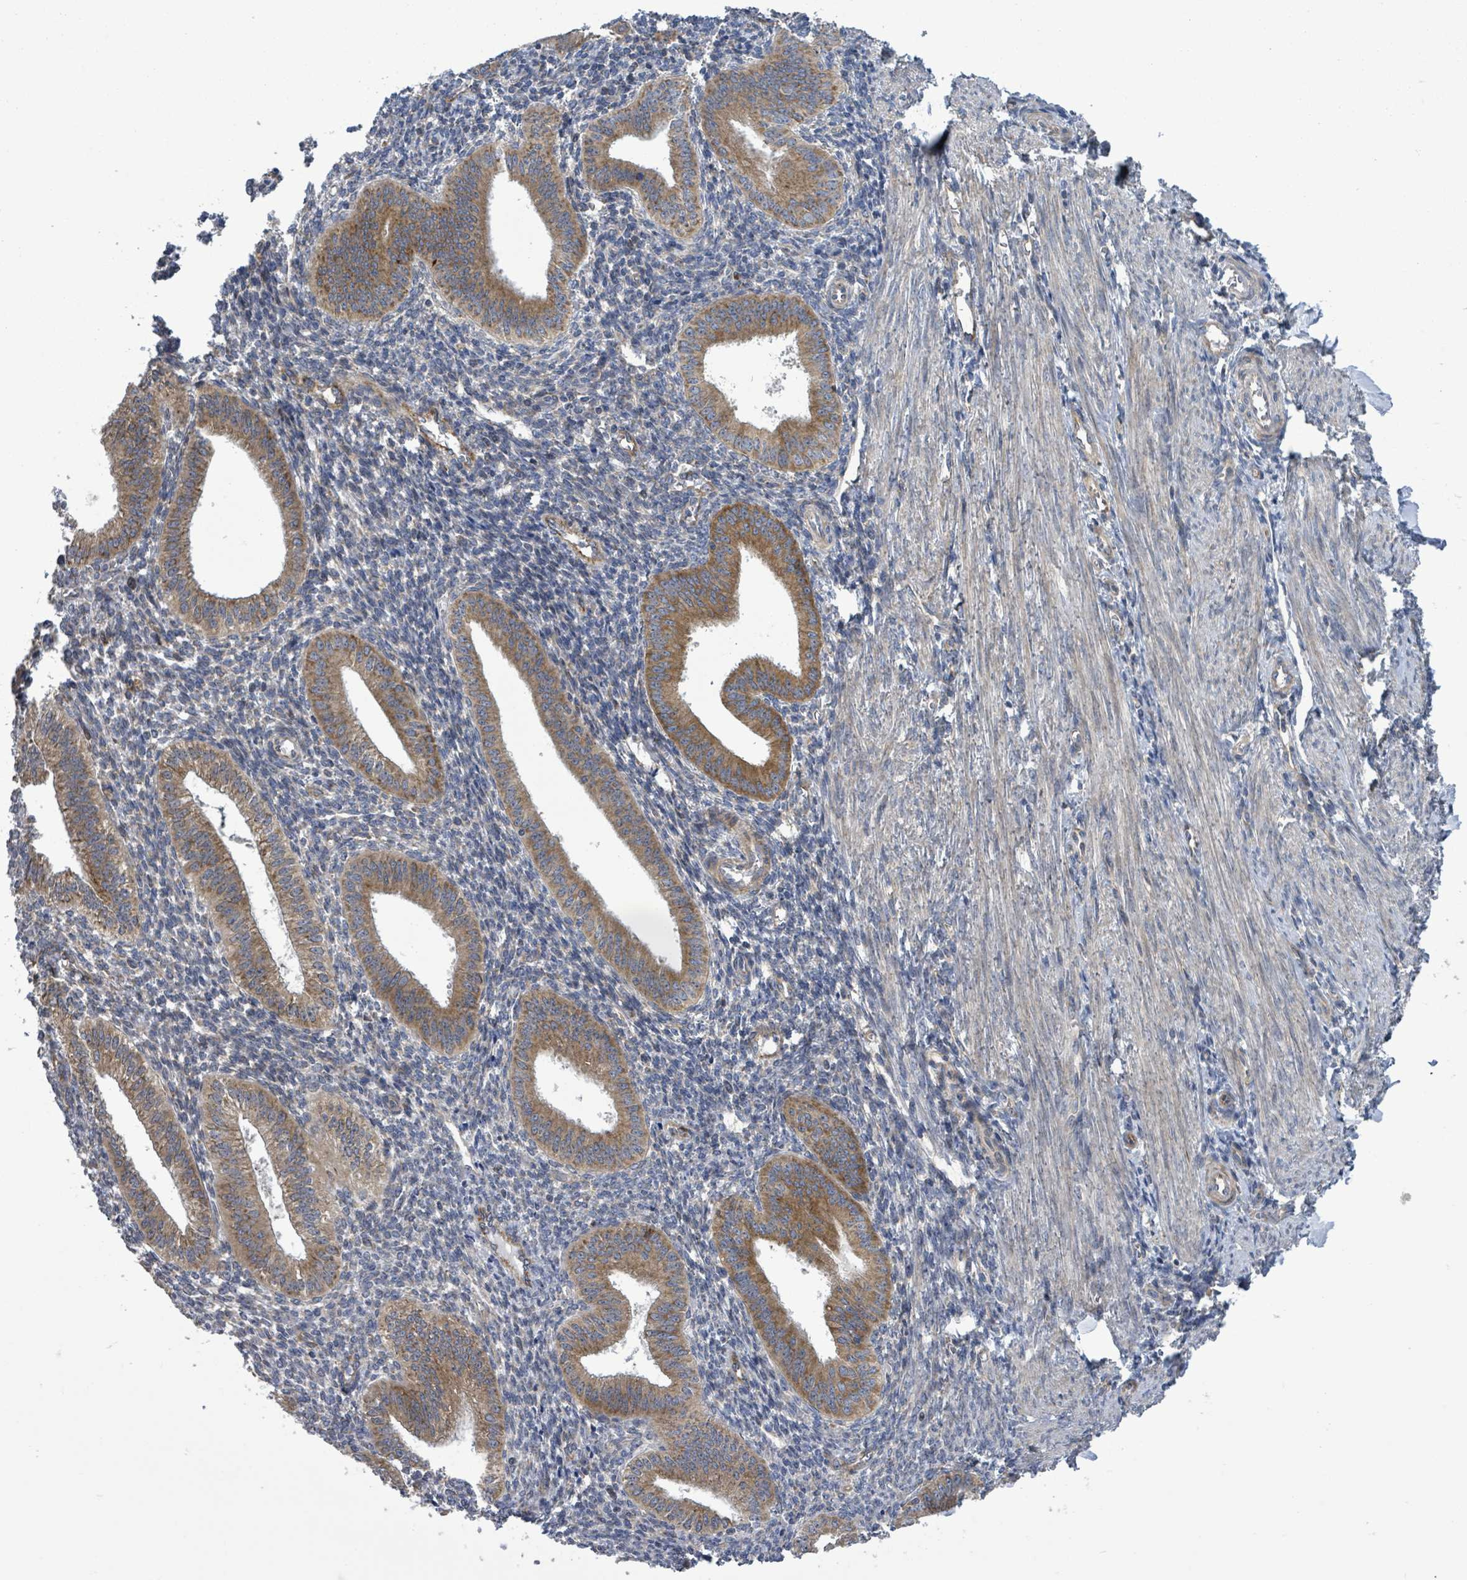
{"staining": {"intensity": "weak", "quantity": "25%-75%", "location": "cytoplasmic/membranous"}, "tissue": "endometrium", "cell_type": "Cells in endometrial stroma", "image_type": "normal", "snomed": [{"axis": "morphology", "description": "Normal tissue, NOS"}, {"axis": "topography", "description": "Endometrium"}], "caption": "Human endometrium stained for a protein (brown) reveals weak cytoplasmic/membranous positive positivity in approximately 25%-75% of cells in endometrial stroma.", "gene": "NOMO1", "patient": {"sex": "female", "age": 34}}